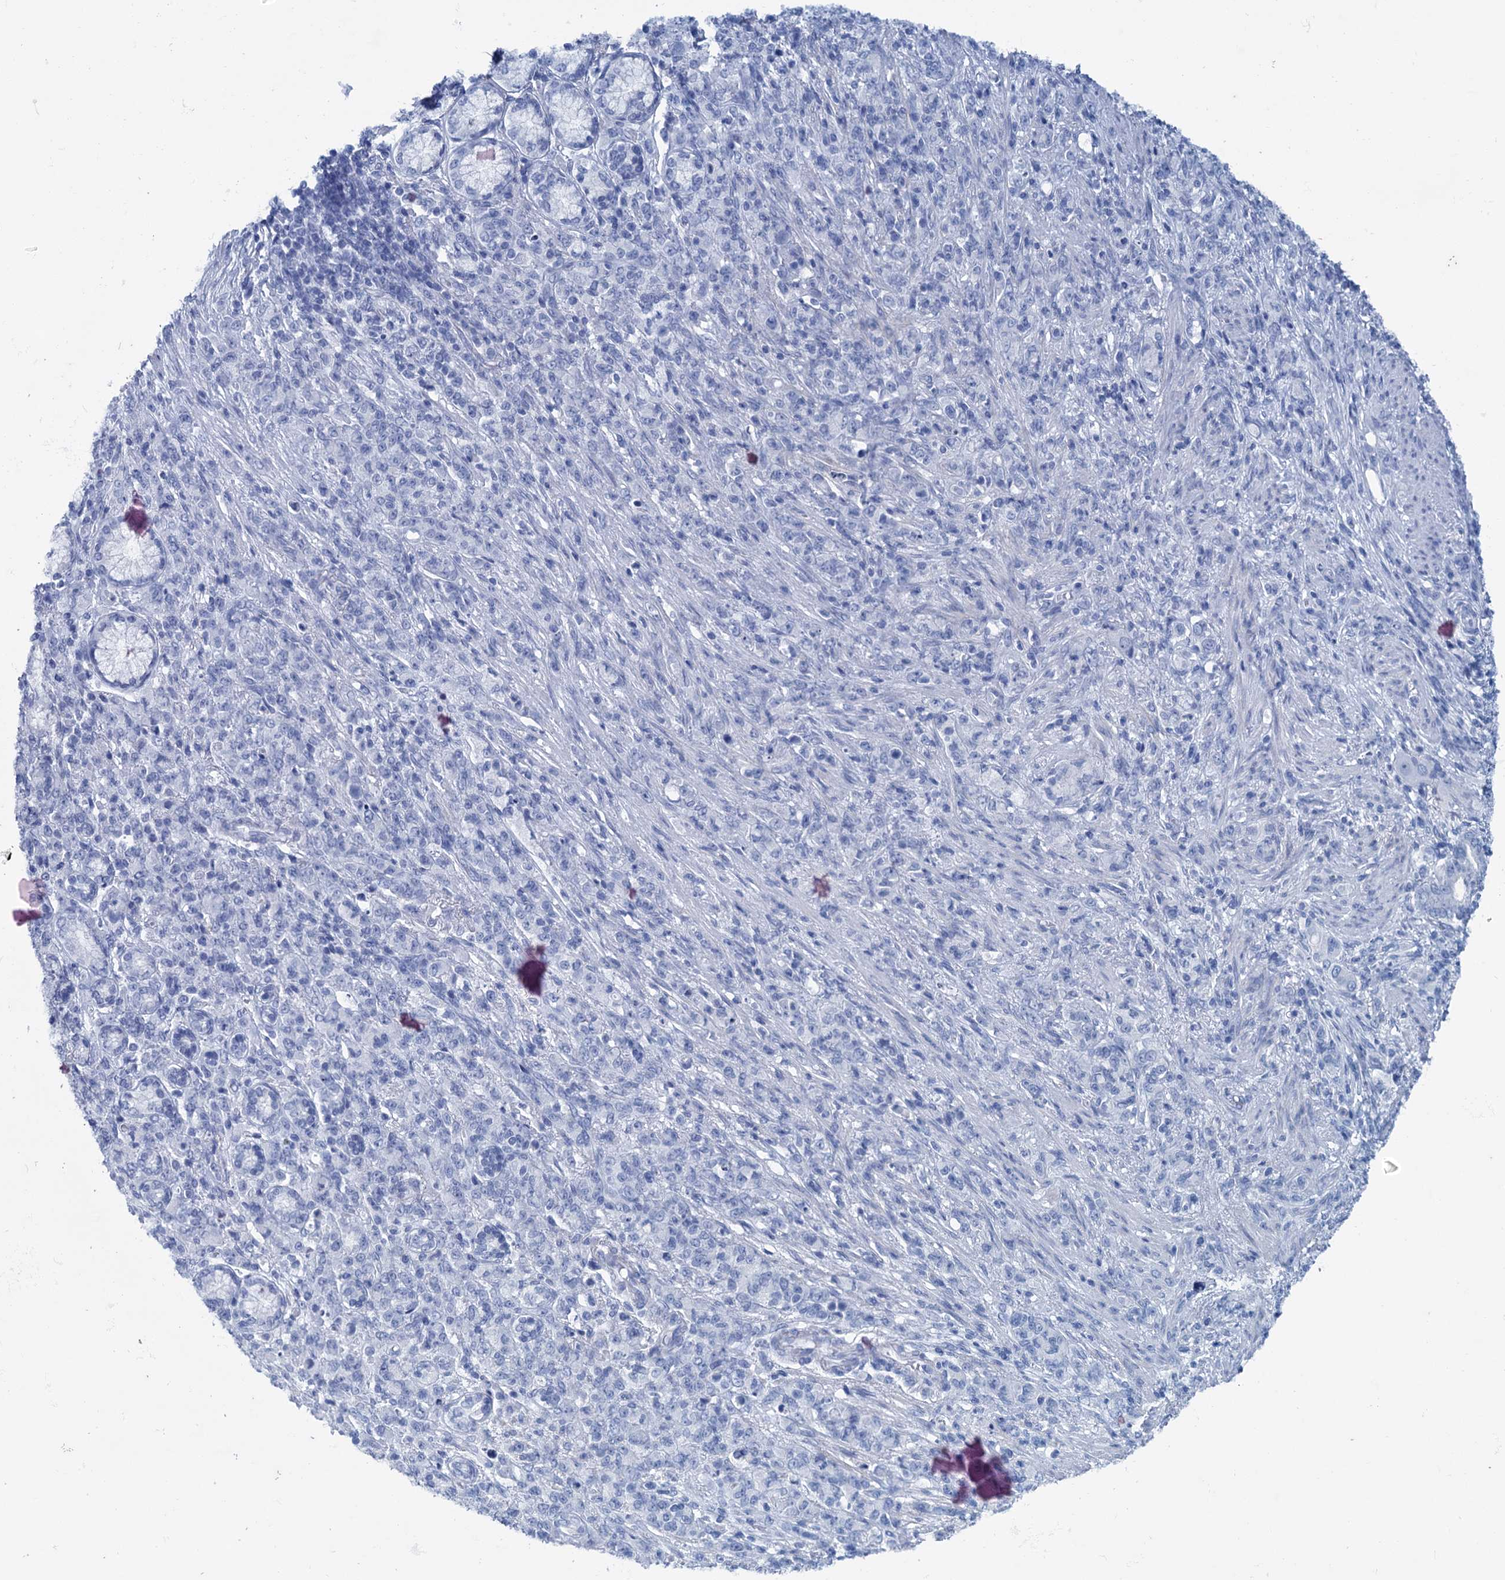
{"staining": {"intensity": "negative", "quantity": "none", "location": "none"}, "tissue": "stomach cancer", "cell_type": "Tumor cells", "image_type": "cancer", "snomed": [{"axis": "morphology", "description": "Adenocarcinoma, NOS"}, {"axis": "topography", "description": "Stomach"}], "caption": "Tumor cells show no significant expression in stomach adenocarcinoma.", "gene": "MYOZ3", "patient": {"sex": "female", "age": 79}}